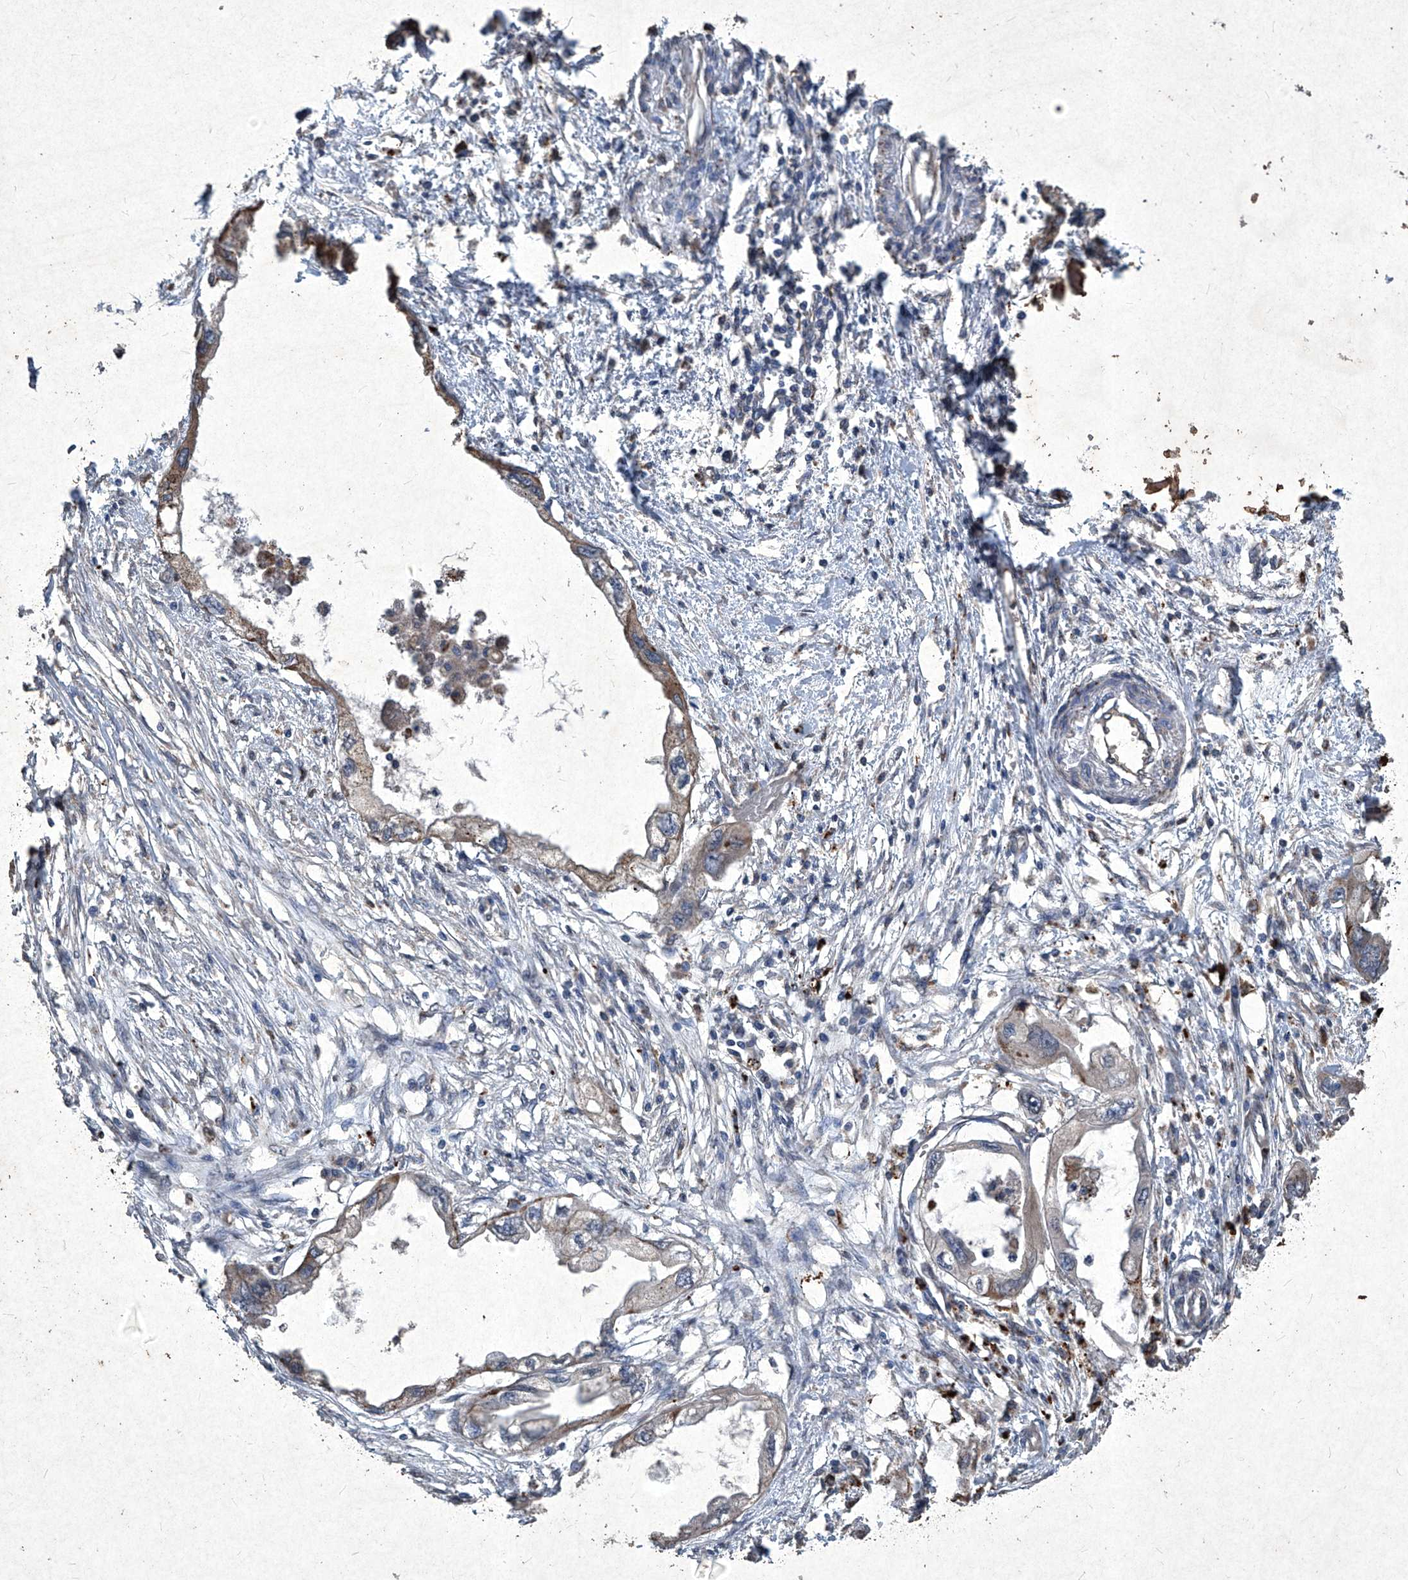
{"staining": {"intensity": "moderate", "quantity": "25%-75%", "location": "cytoplasmic/membranous"}, "tissue": "endometrial cancer", "cell_type": "Tumor cells", "image_type": "cancer", "snomed": [{"axis": "morphology", "description": "Adenocarcinoma, NOS"}, {"axis": "morphology", "description": "Adenocarcinoma, metastatic, NOS"}, {"axis": "topography", "description": "Adipose tissue"}, {"axis": "topography", "description": "Endometrium"}], "caption": "Protein staining exhibits moderate cytoplasmic/membranous positivity in approximately 25%-75% of tumor cells in adenocarcinoma (endometrial).", "gene": "MED16", "patient": {"sex": "female", "age": 67}}